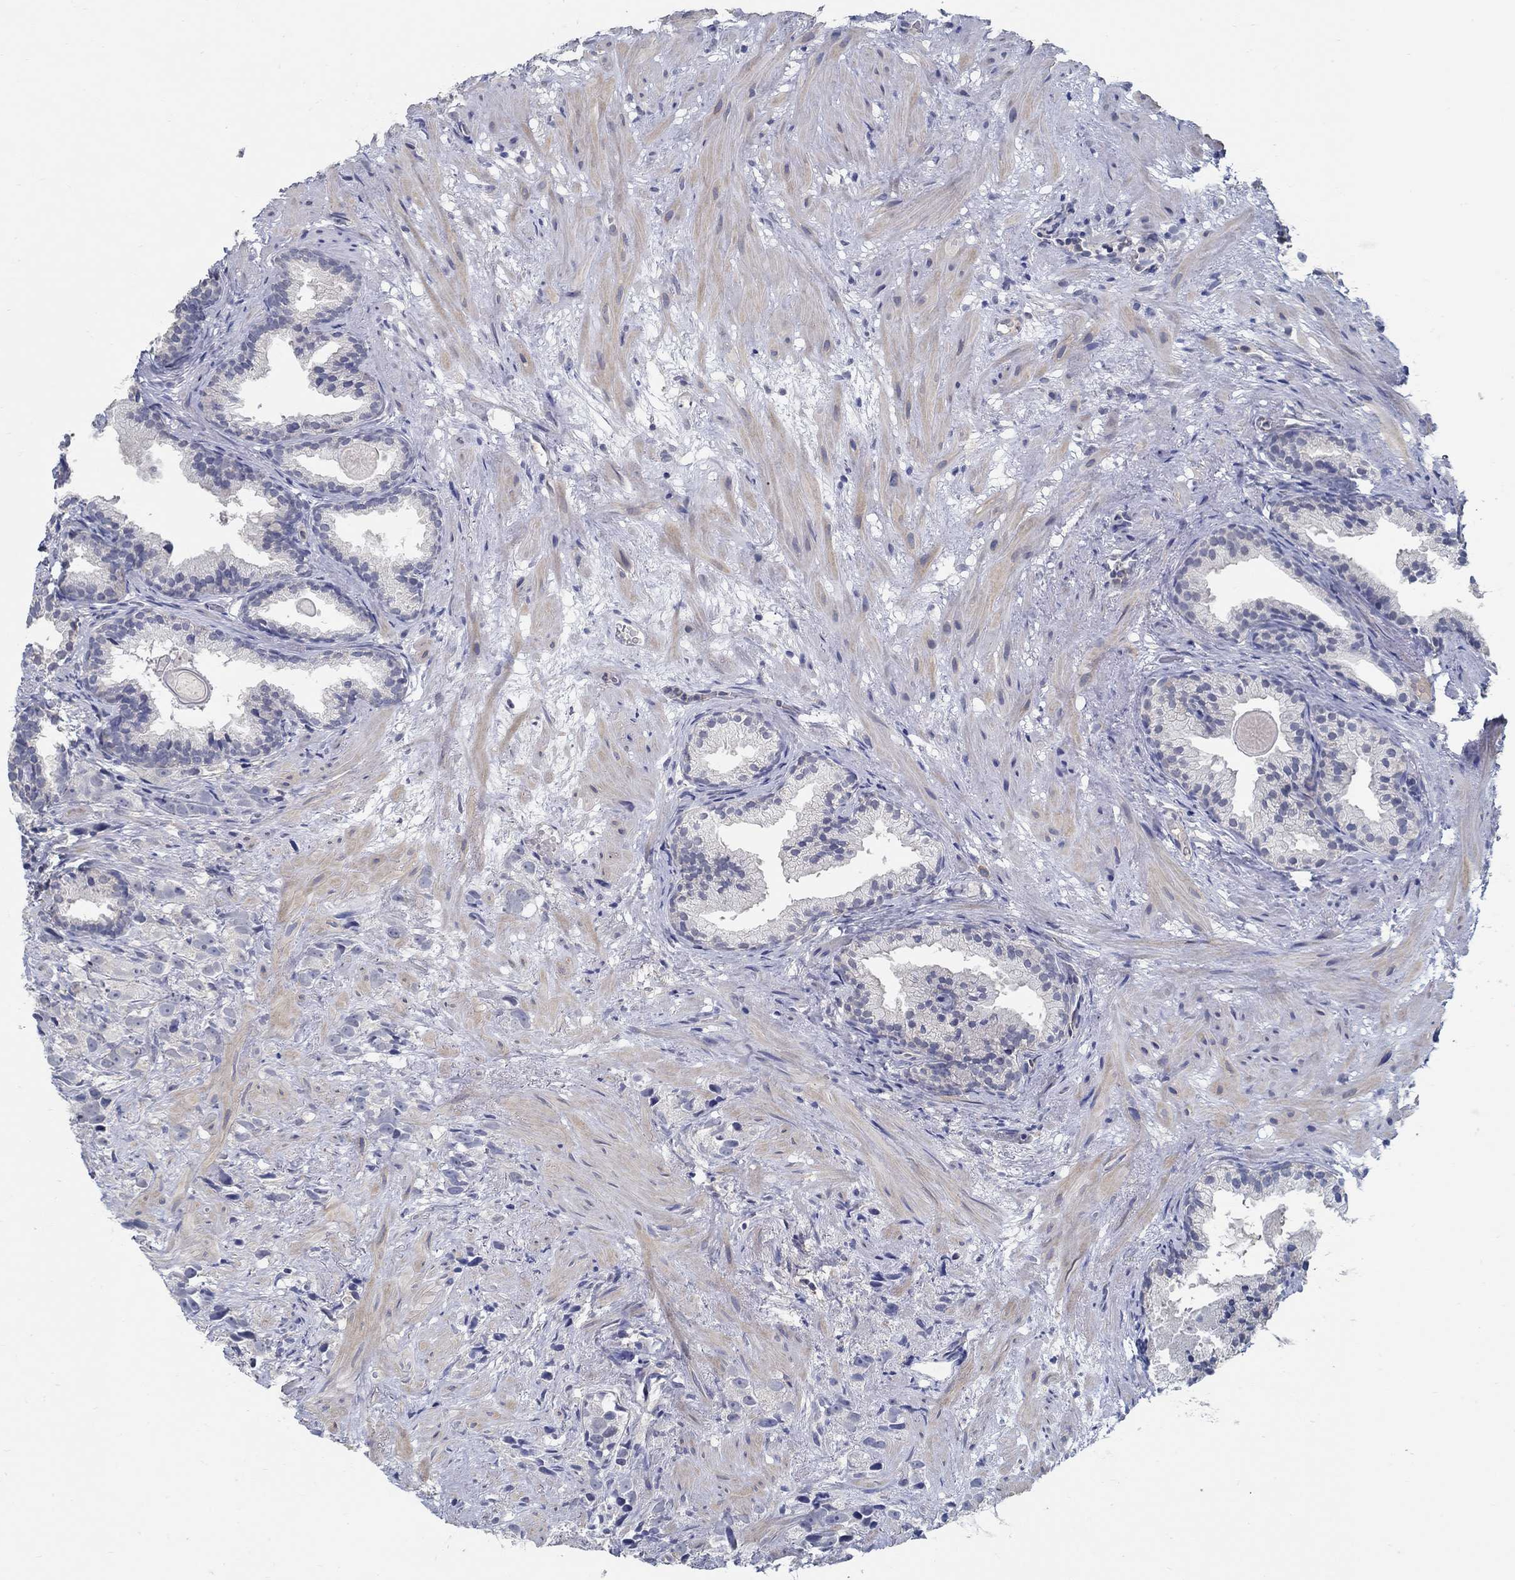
{"staining": {"intensity": "negative", "quantity": "none", "location": "none"}, "tissue": "prostate cancer", "cell_type": "Tumor cells", "image_type": "cancer", "snomed": [{"axis": "morphology", "description": "Adenocarcinoma, High grade"}, {"axis": "topography", "description": "Prostate"}], "caption": "Immunohistochemistry (IHC) of prostate adenocarcinoma (high-grade) exhibits no expression in tumor cells.", "gene": "PCDH11X", "patient": {"sex": "male", "age": 90}}